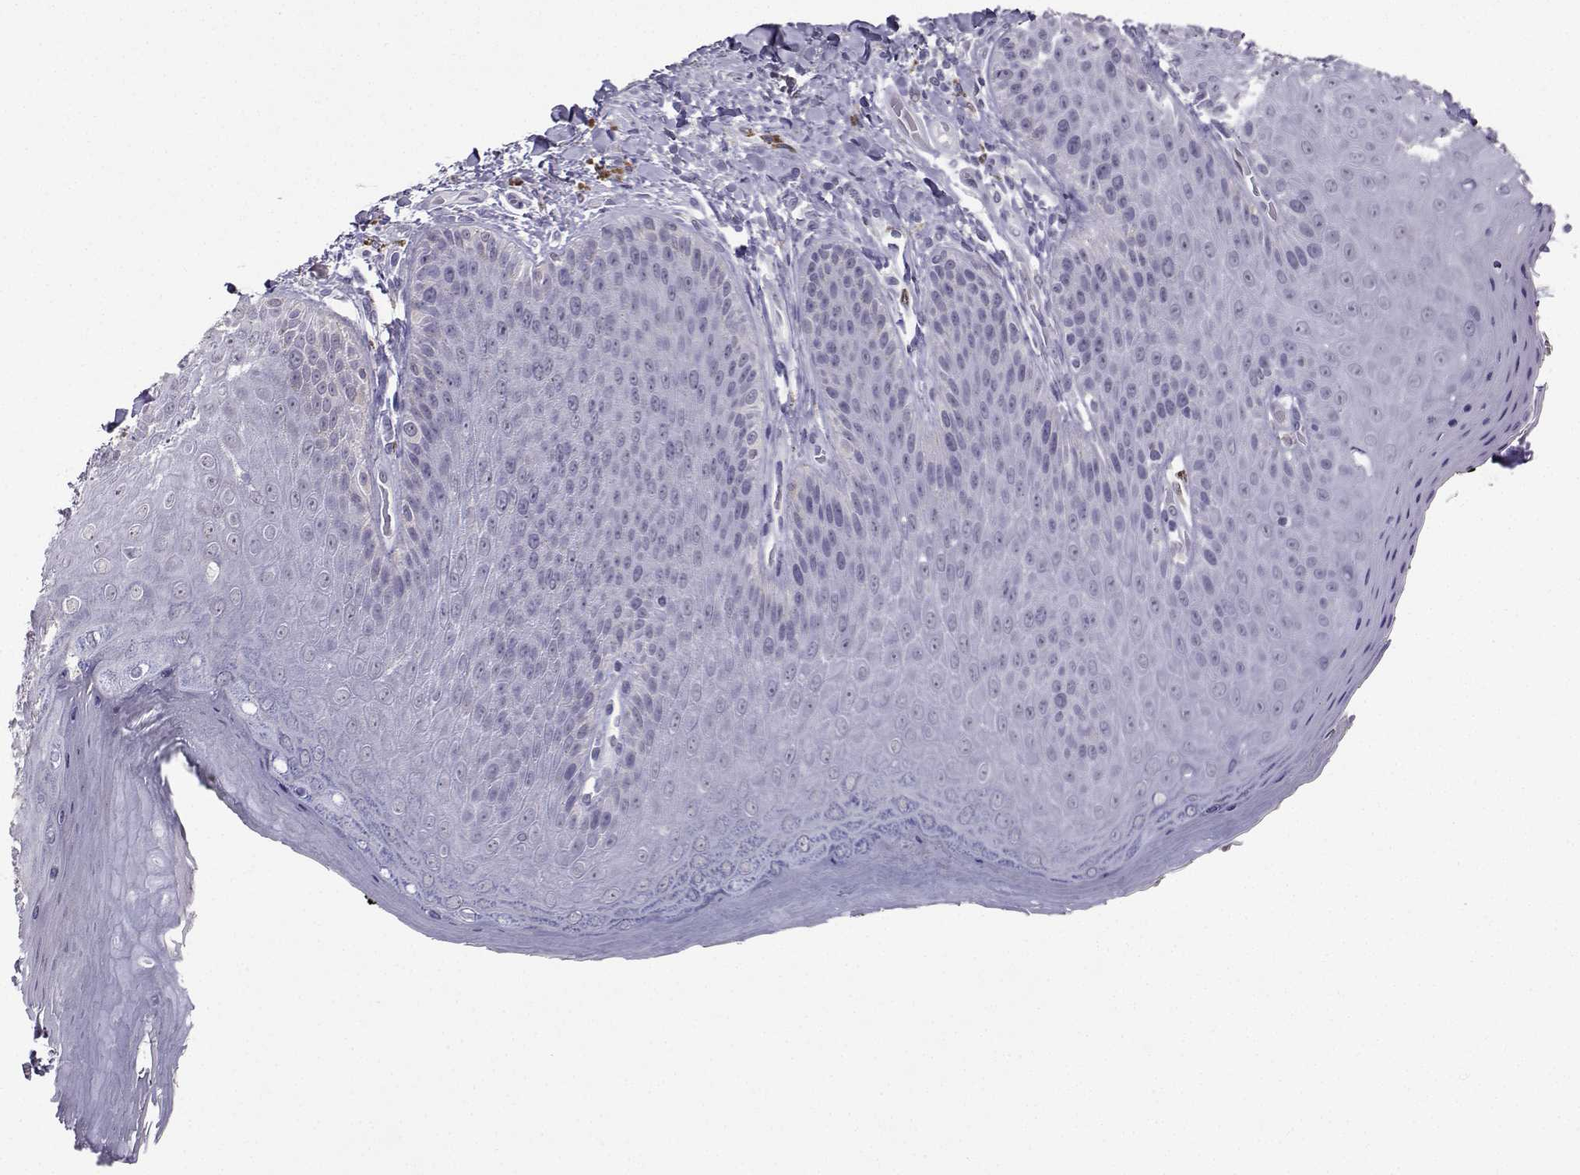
{"staining": {"intensity": "negative", "quantity": "none", "location": "none"}, "tissue": "skin", "cell_type": "Epidermal cells", "image_type": "normal", "snomed": [{"axis": "morphology", "description": "Normal tissue, NOS"}, {"axis": "topography", "description": "Anal"}], "caption": "Epidermal cells show no significant expression in benign skin. (DAB (3,3'-diaminobenzidine) IHC, high magnification).", "gene": "TBR1", "patient": {"sex": "male", "age": 53}}